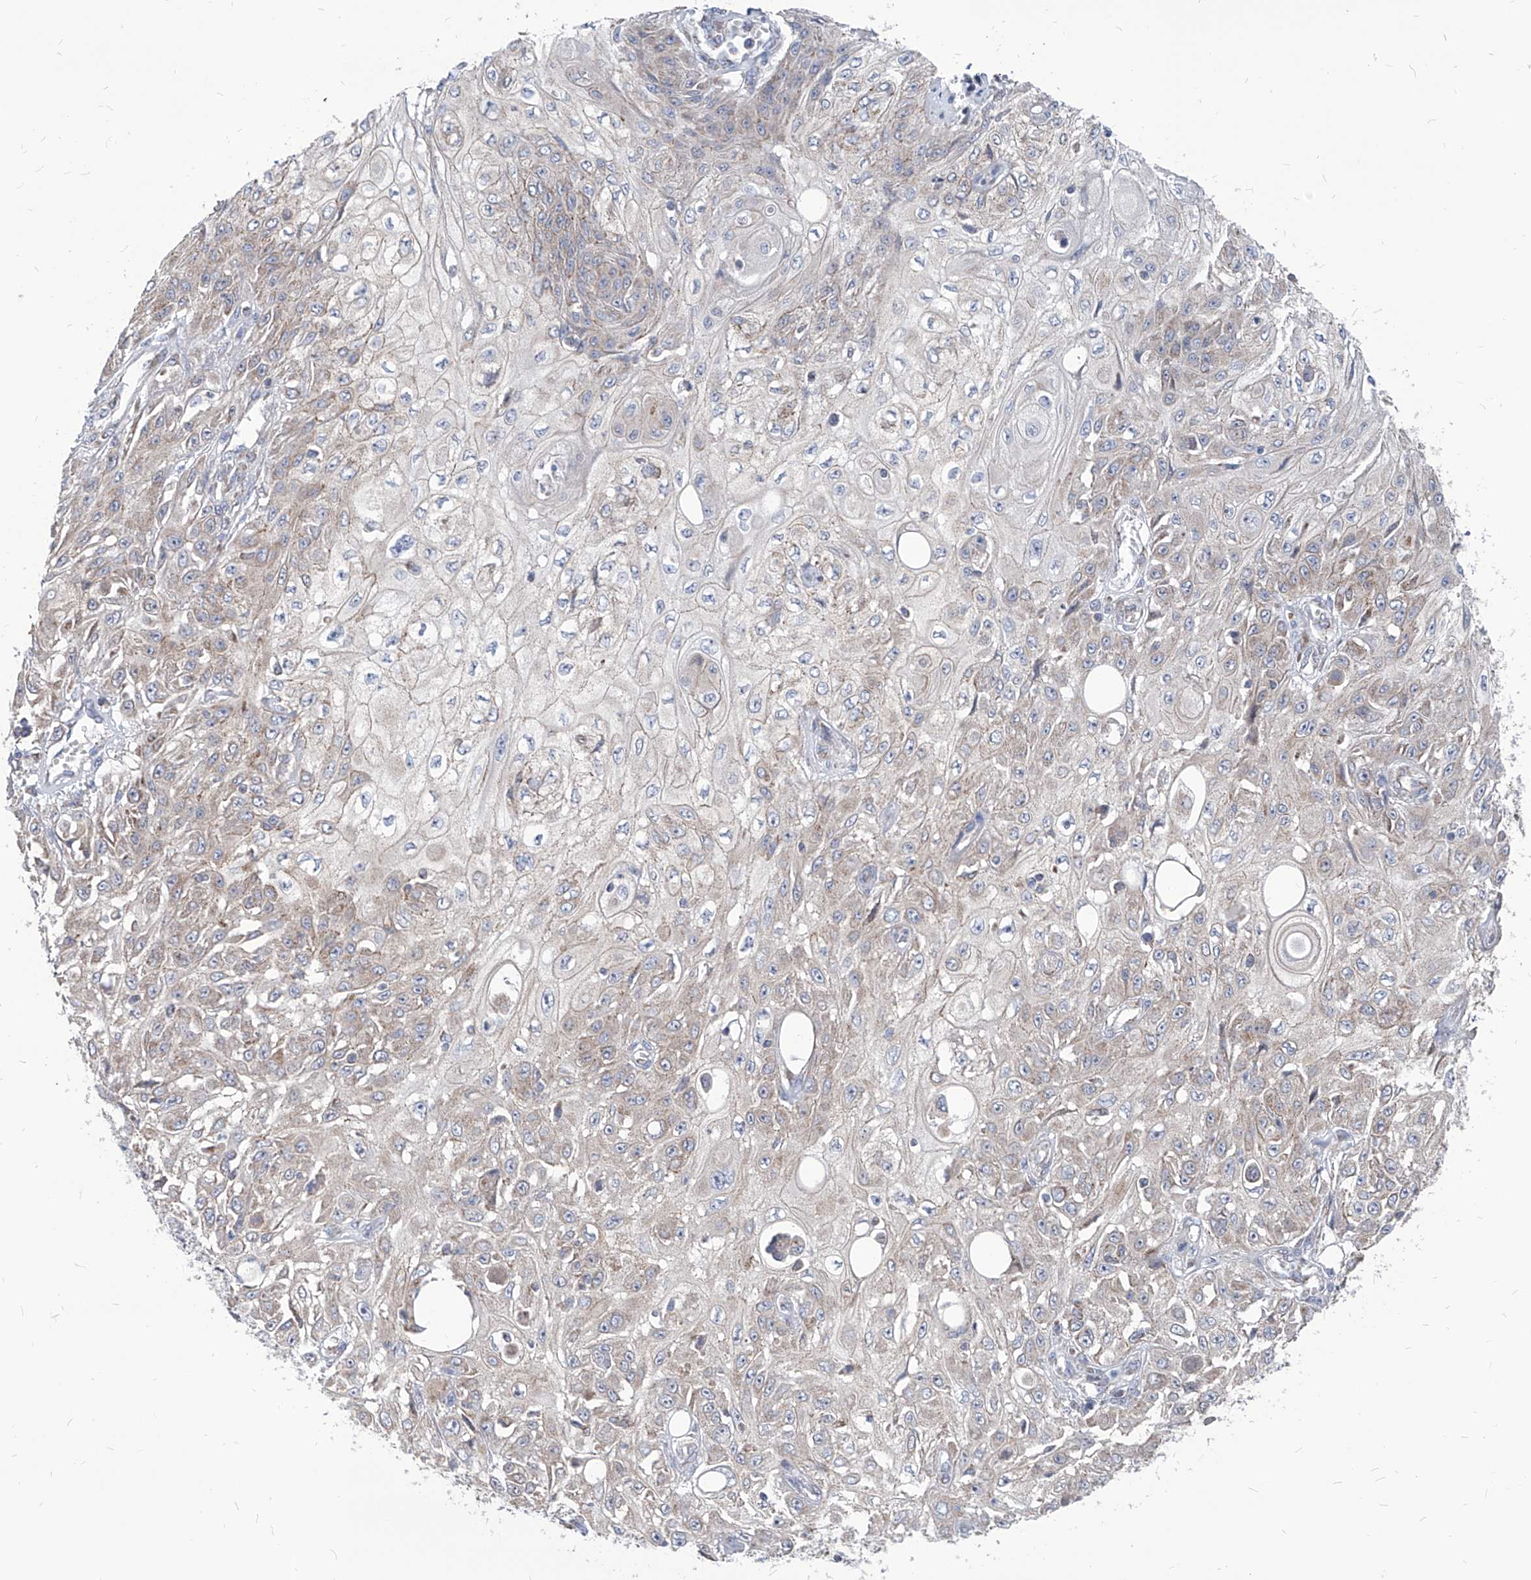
{"staining": {"intensity": "weak", "quantity": "25%-75%", "location": "cytoplasmic/membranous"}, "tissue": "skin cancer", "cell_type": "Tumor cells", "image_type": "cancer", "snomed": [{"axis": "morphology", "description": "Squamous cell carcinoma, NOS"}, {"axis": "morphology", "description": "Squamous cell carcinoma, metastatic, NOS"}, {"axis": "topography", "description": "Skin"}, {"axis": "topography", "description": "Lymph node"}], "caption": "Skin squamous cell carcinoma was stained to show a protein in brown. There is low levels of weak cytoplasmic/membranous positivity in approximately 25%-75% of tumor cells.", "gene": "AGPS", "patient": {"sex": "male", "age": 75}}